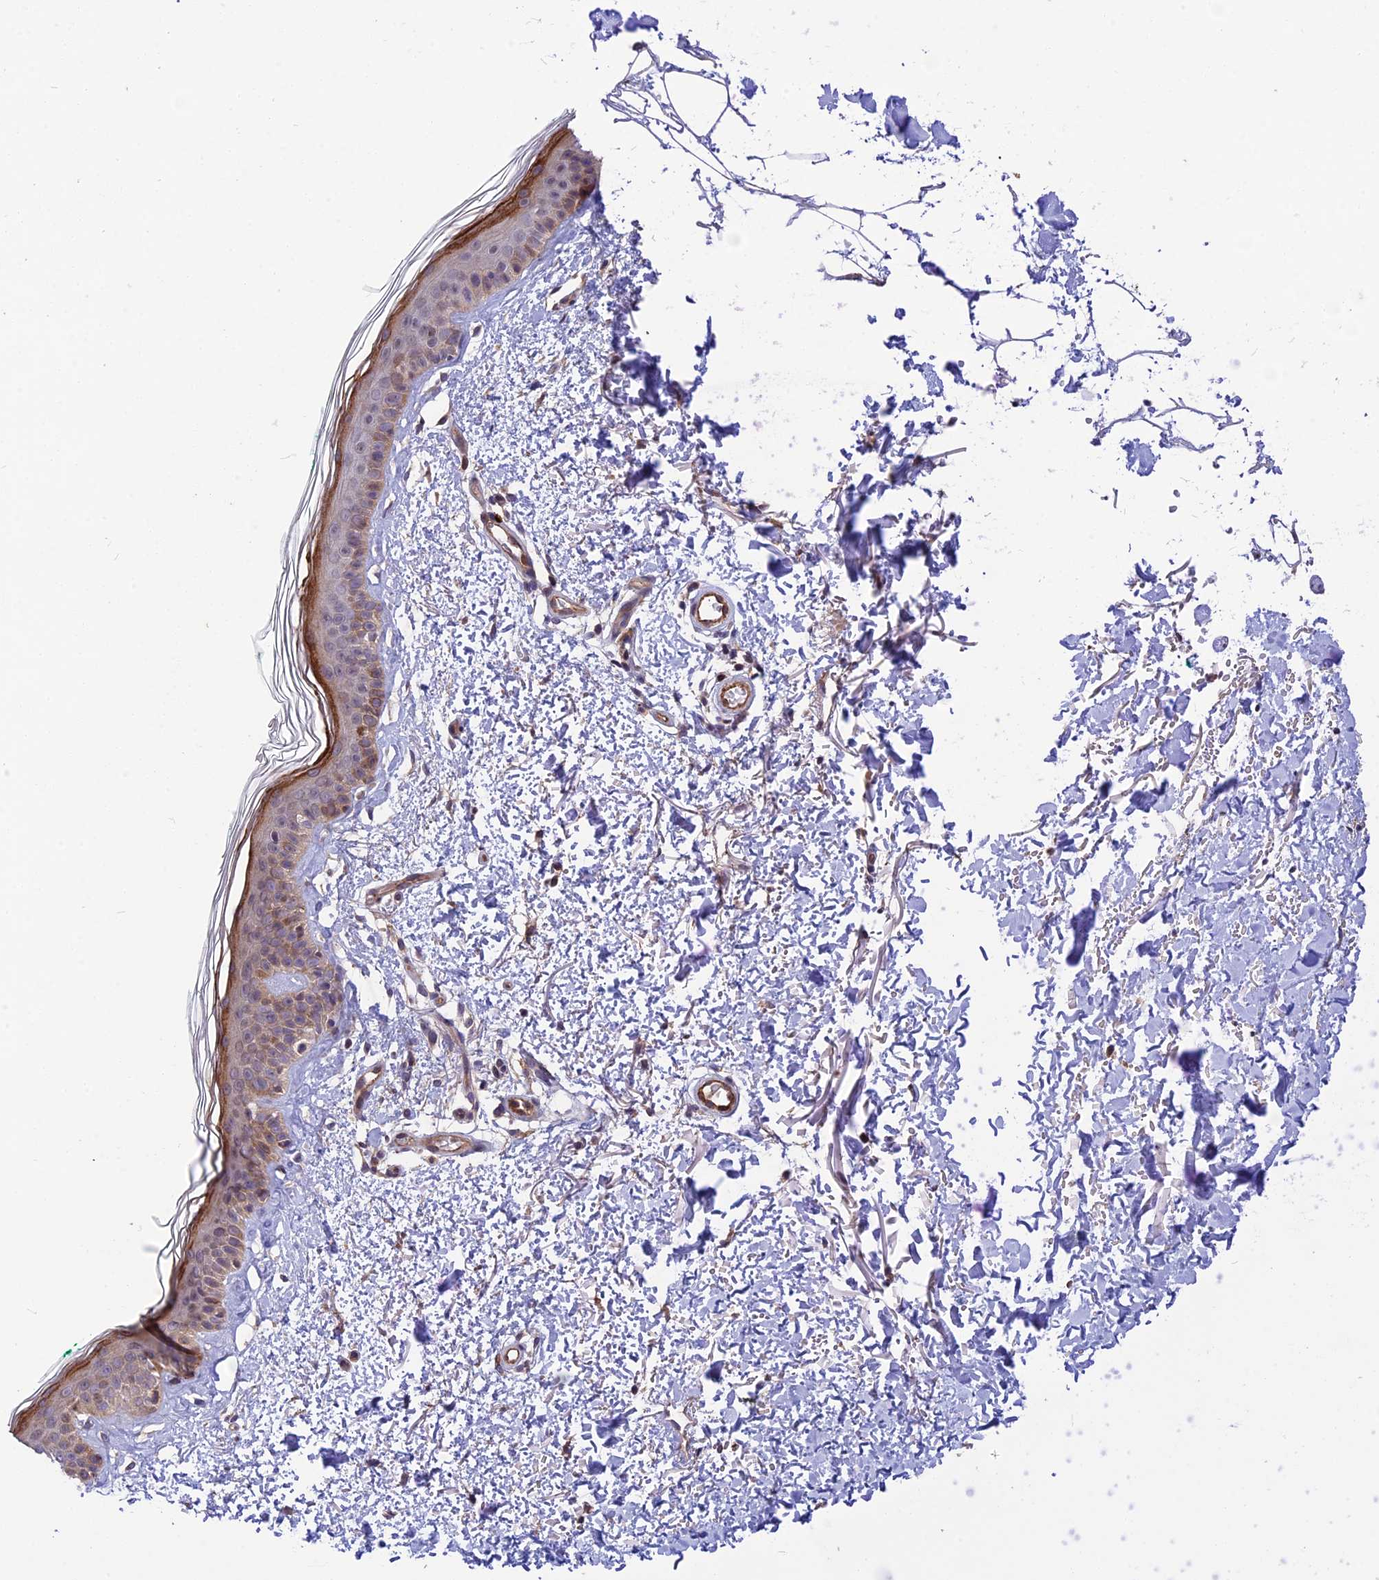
{"staining": {"intensity": "weak", "quantity": "25%-75%", "location": "cytoplasmic/membranous"}, "tissue": "skin", "cell_type": "Fibroblasts", "image_type": "normal", "snomed": [{"axis": "morphology", "description": "Normal tissue, NOS"}, {"axis": "topography", "description": "Skin"}], "caption": "DAB immunohistochemical staining of normal skin reveals weak cytoplasmic/membranous protein positivity in about 25%-75% of fibroblasts.", "gene": "MFSD2A", "patient": {"sex": "male", "age": 66}}